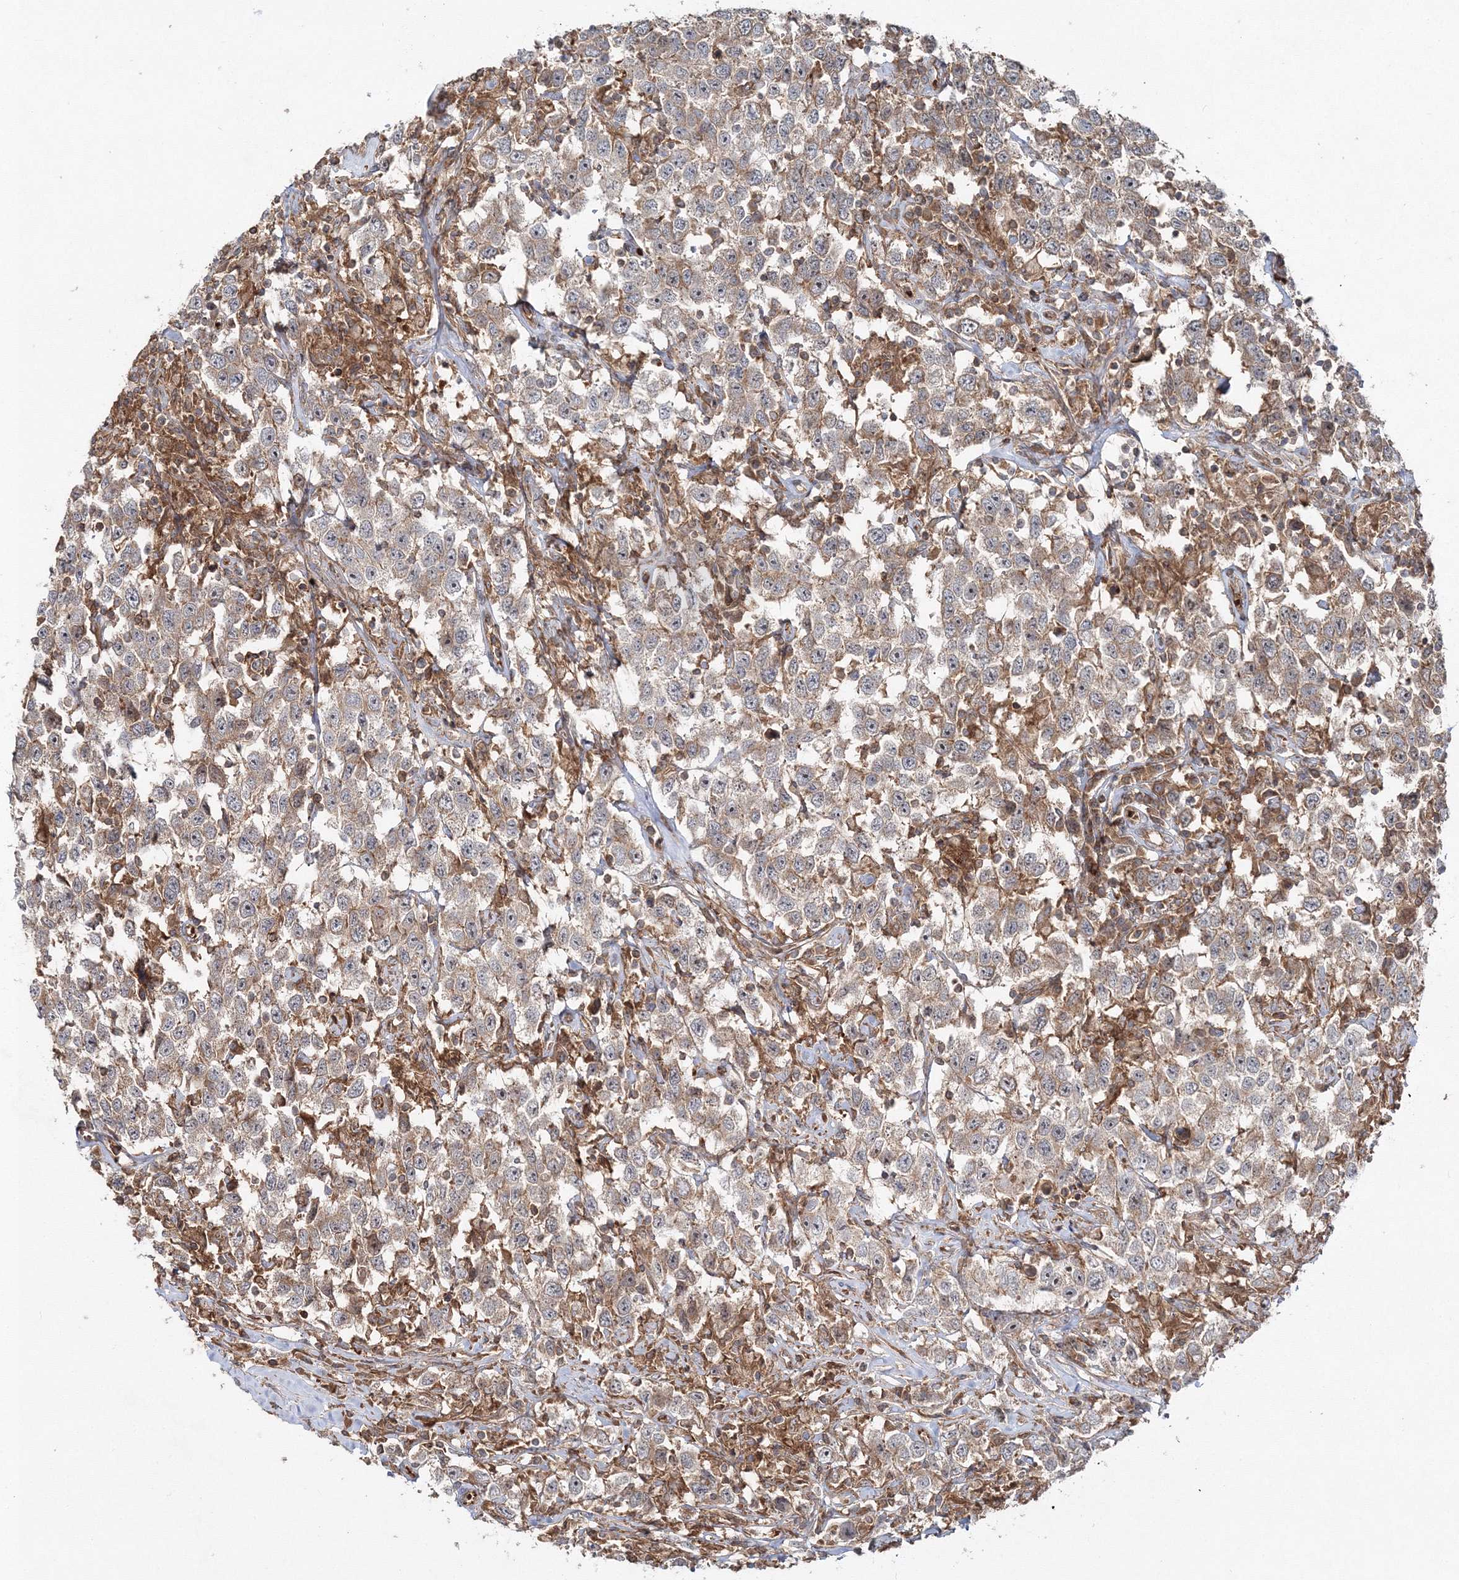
{"staining": {"intensity": "weak", "quantity": ">75%", "location": "cytoplasmic/membranous"}, "tissue": "testis cancer", "cell_type": "Tumor cells", "image_type": "cancer", "snomed": [{"axis": "morphology", "description": "Seminoma, NOS"}, {"axis": "topography", "description": "Testis"}], "caption": "Testis cancer (seminoma) was stained to show a protein in brown. There is low levels of weak cytoplasmic/membranous staining in approximately >75% of tumor cells. (DAB IHC, brown staining for protein, blue staining for nuclei).", "gene": "PCBD2", "patient": {"sex": "male", "age": 41}}